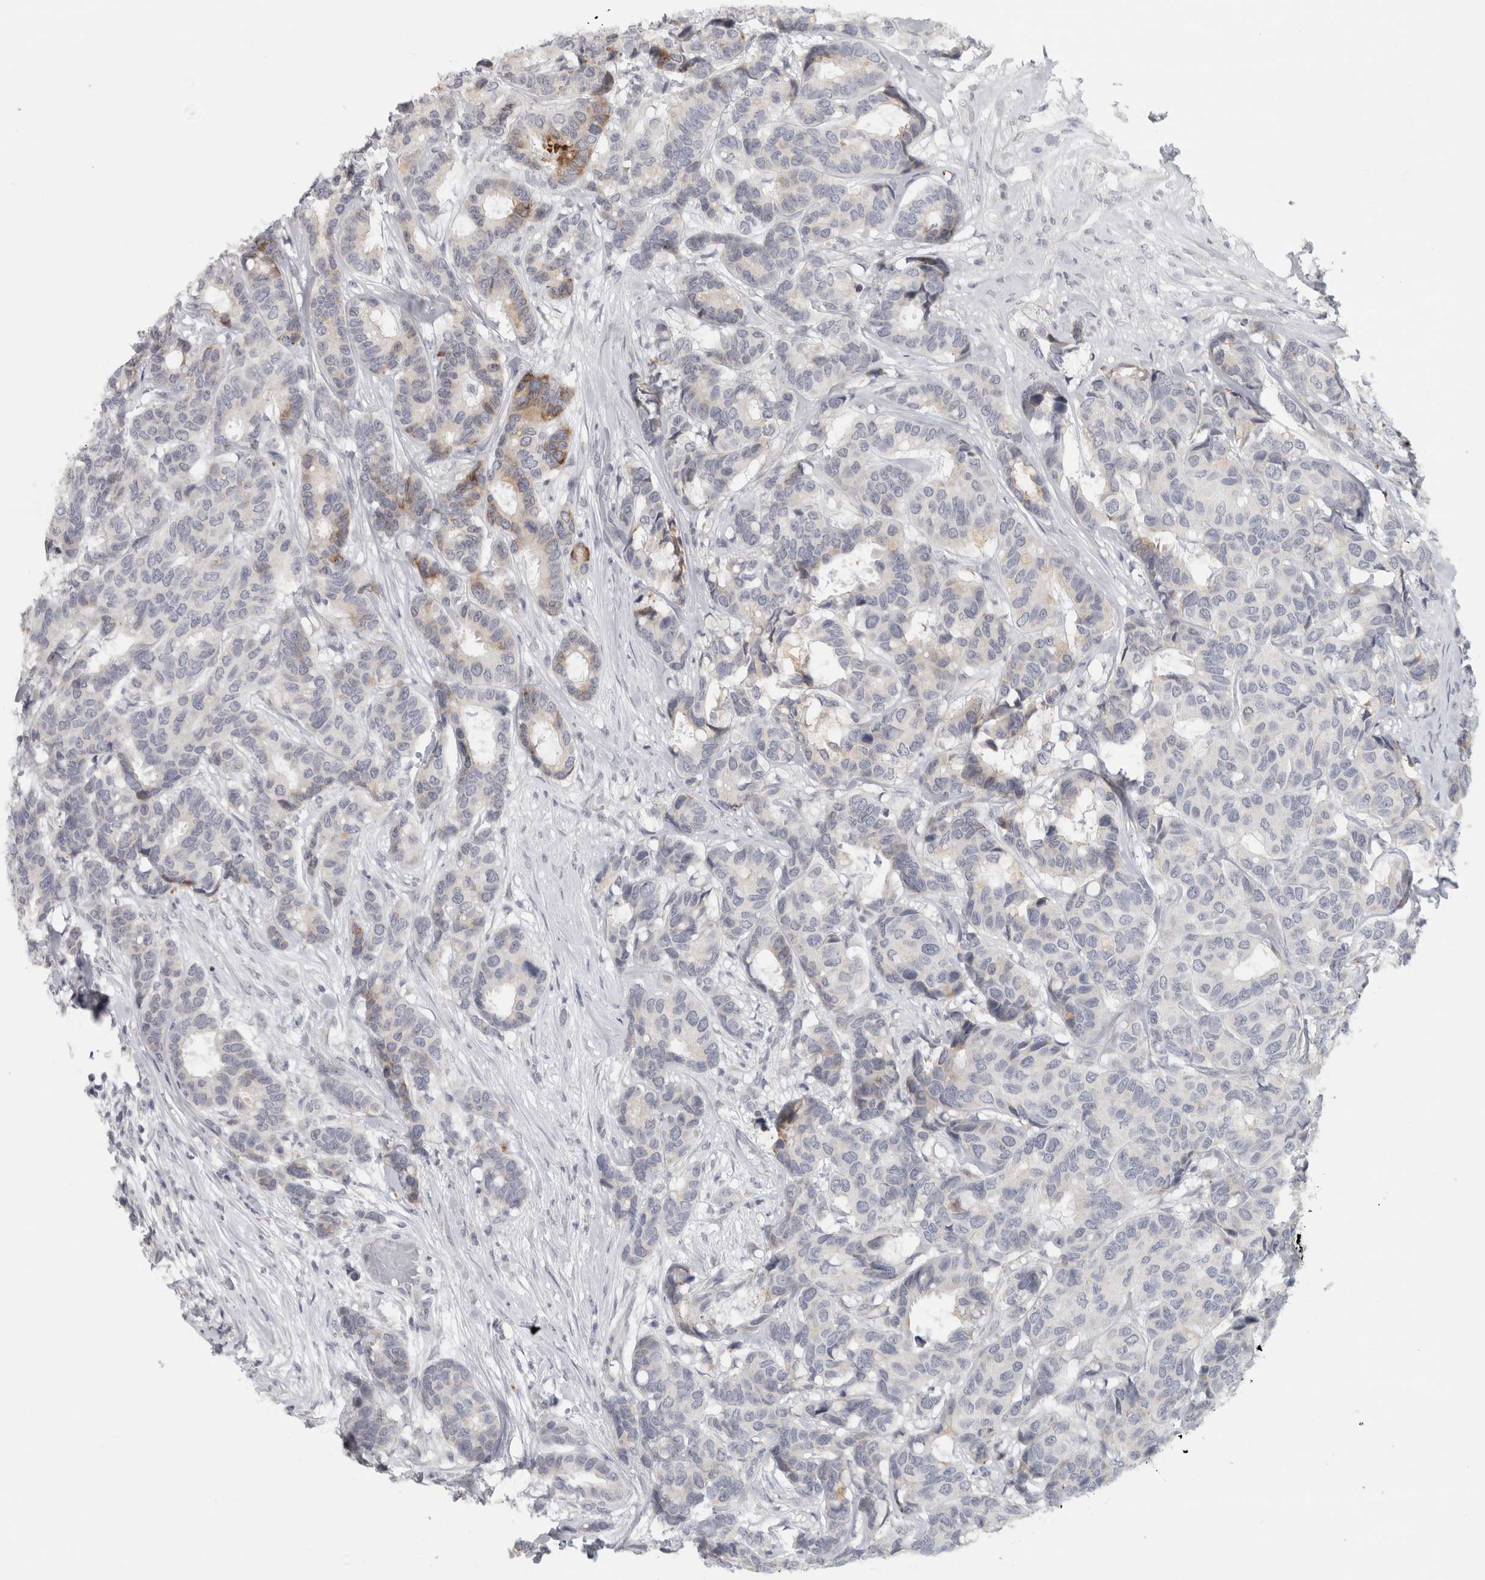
{"staining": {"intensity": "moderate", "quantity": "<25%", "location": "cytoplasmic/membranous"}, "tissue": "breast cancer", "cell_type": "Tumor cells", "image_type": "cancer", "snomed": [{"axis": "morphology", "description": "Duct carcinoma"}, {"axis": "topography", "description": "Breast"}], "caption": "Immunohistochemistry of human breast infiltrating ductal carcinoma demonstrates low levels of moderate cytoplasmic/membranous expression in approximately <25% of tumor cells. The protein is stained brown, and the nuclei are stained in blue (DAB IHC with brightfield microscopy, high magnification).", "gene": "PTPRN2", "patient": {"sex": "female", "age": 87}}